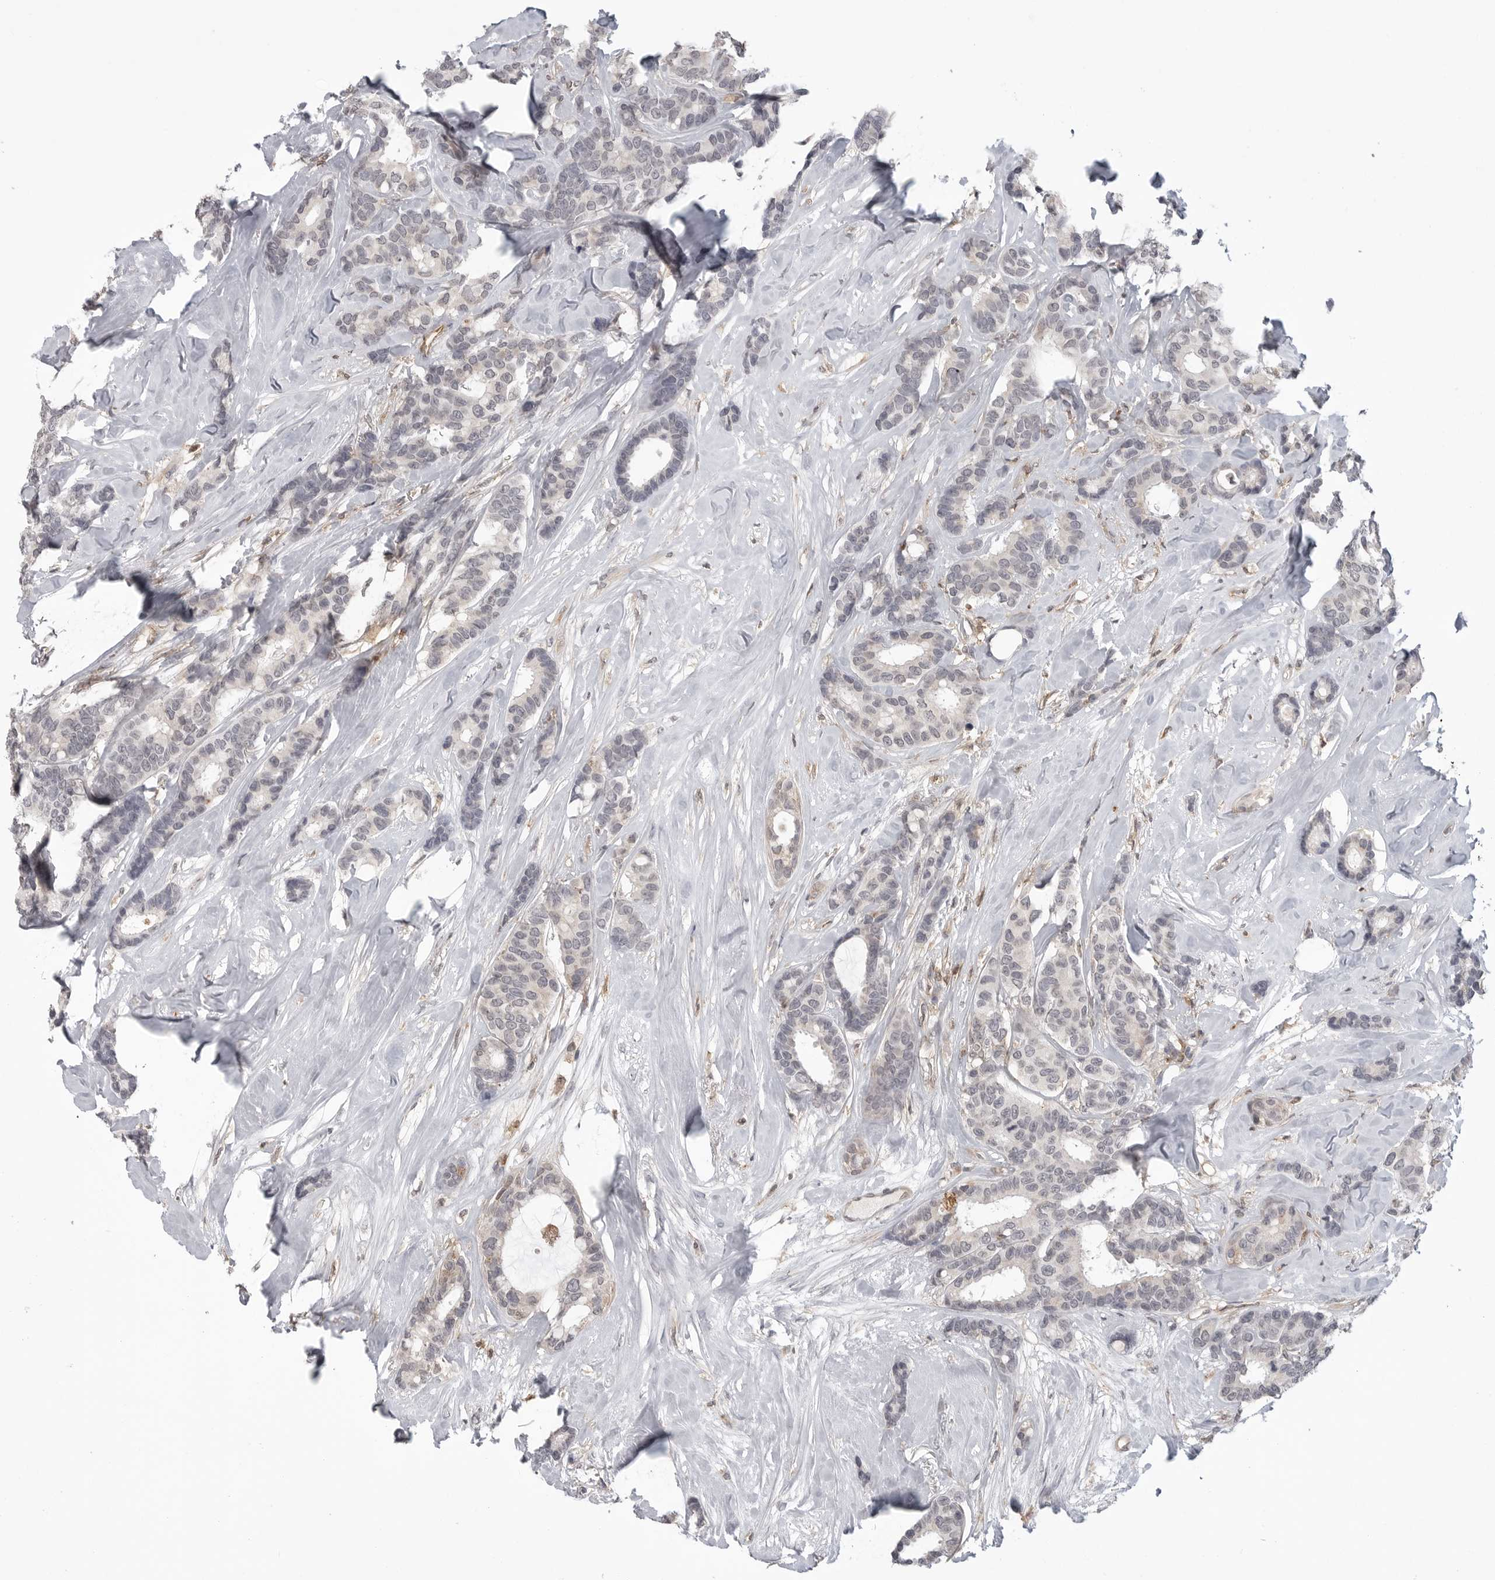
{"staining": {"intensity": "negative", "quantity": "none", "location": "none"}, "tissue": "breast cancer", "cell_type": "Tumor cells", "image_type": "cancer", "snomed": [{"axis": "morphology", "description": "Duct carcinoma"}, {"axis": "topography", "description": "Breast"}], "caption": "Immunohistochemistry of breast invasive ductal carcinoma reveals no positivity in tumor cells.", "gene": "IFNGR1", "patient": {"sex": "female", "age": 87}}